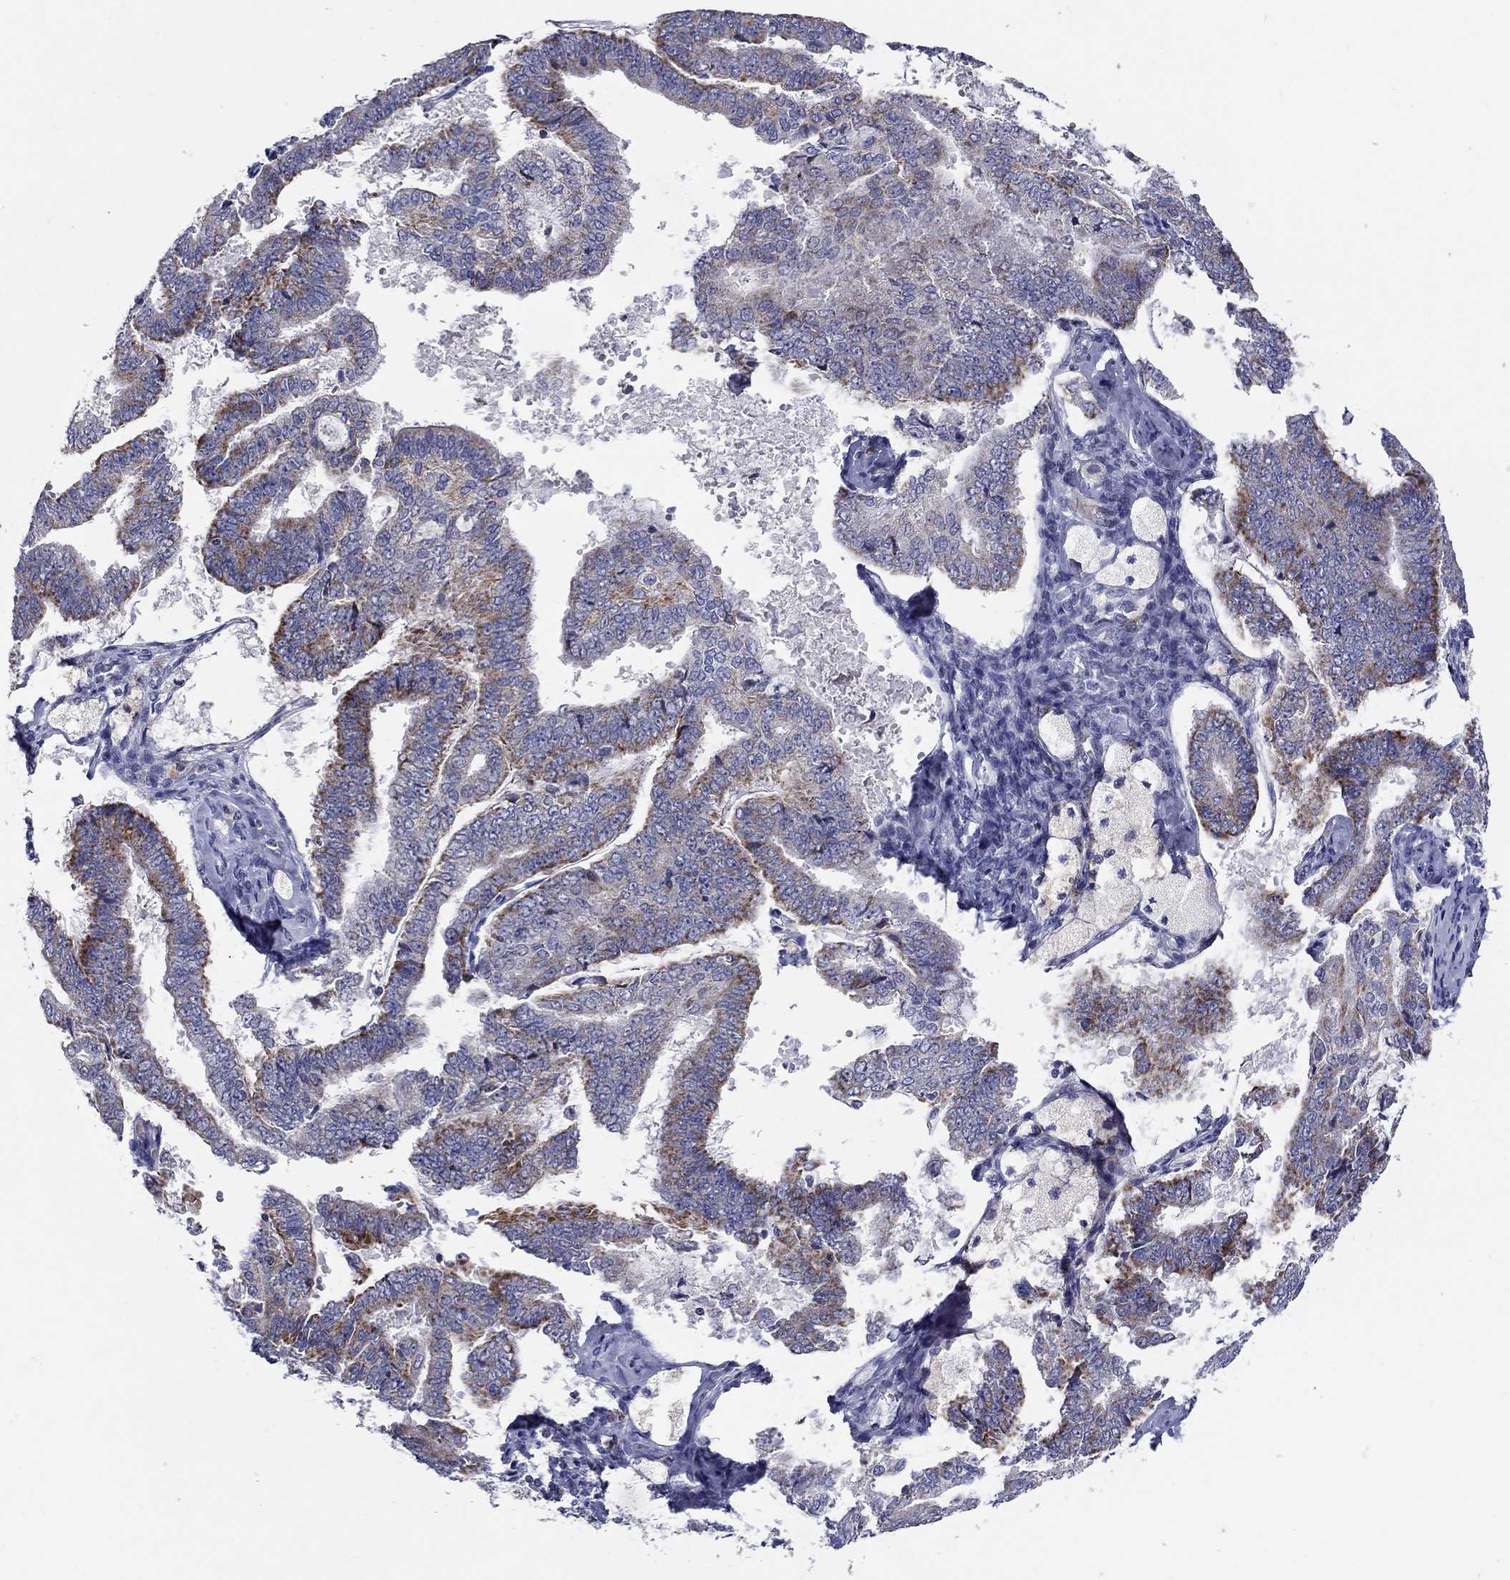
{"staining": {"intensity": "strong", "quantity": "<25%", "location": "cytoplasmic/membranous"}, "tissue": "endometrial cancer", "cell_type": "Tumor cells", "image_type": "cancer", "snomed": [{"axis": "morphology", "description": "Adenocarcinoma, NOS"}, {"axis": "topography", "description": "Endometrium"}], "caption": "The image displays staining of endometrial cancer, revealing strong cytoplasmic/membranous protein expression (brown color) within tumor cells.", "gene": "HMX2", "patient": {"sex": "female", "age": 63}}